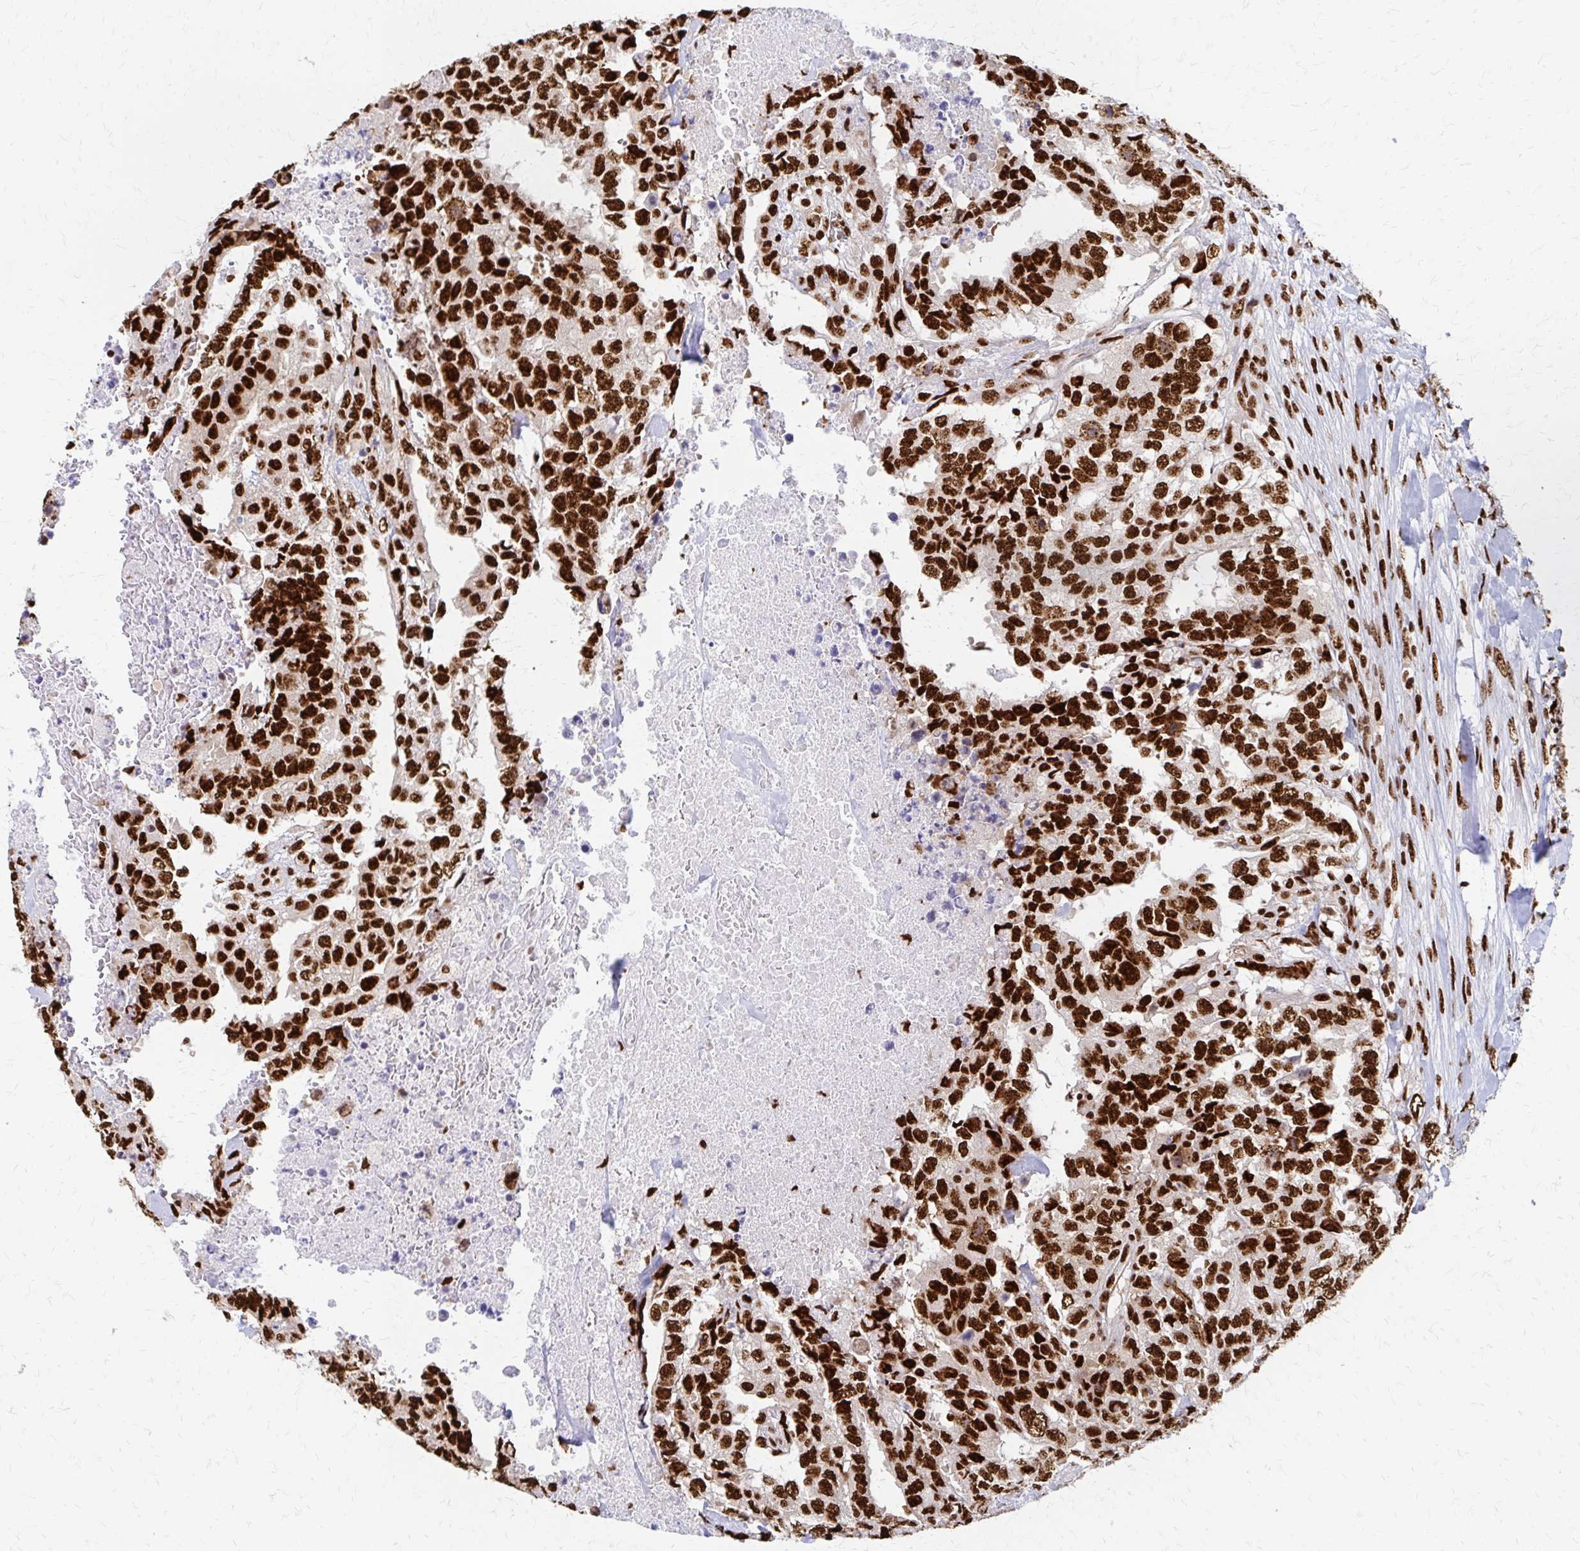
{"staining": {"intensity": "strong", "quantity": ">75%", "location": "nuclear"}, "tissue": "testis cancer", "cell_type": "Tumor cells", "image_type": "cancer", "snomed": [{"axis": "morphology", "description": "Carcinoma, Embryonal, NOS"}, {"axis": "topography", "description": "Testis"}], "caption": "Embryonal carcinoma (testis) stained with immunohistochemistry displays strong nuclear positivity in about >75% of tumor cells. Nuclei are stained in blue.", "gene": "CNKSR3", "patient": {"sex": "male", "age": 24}}